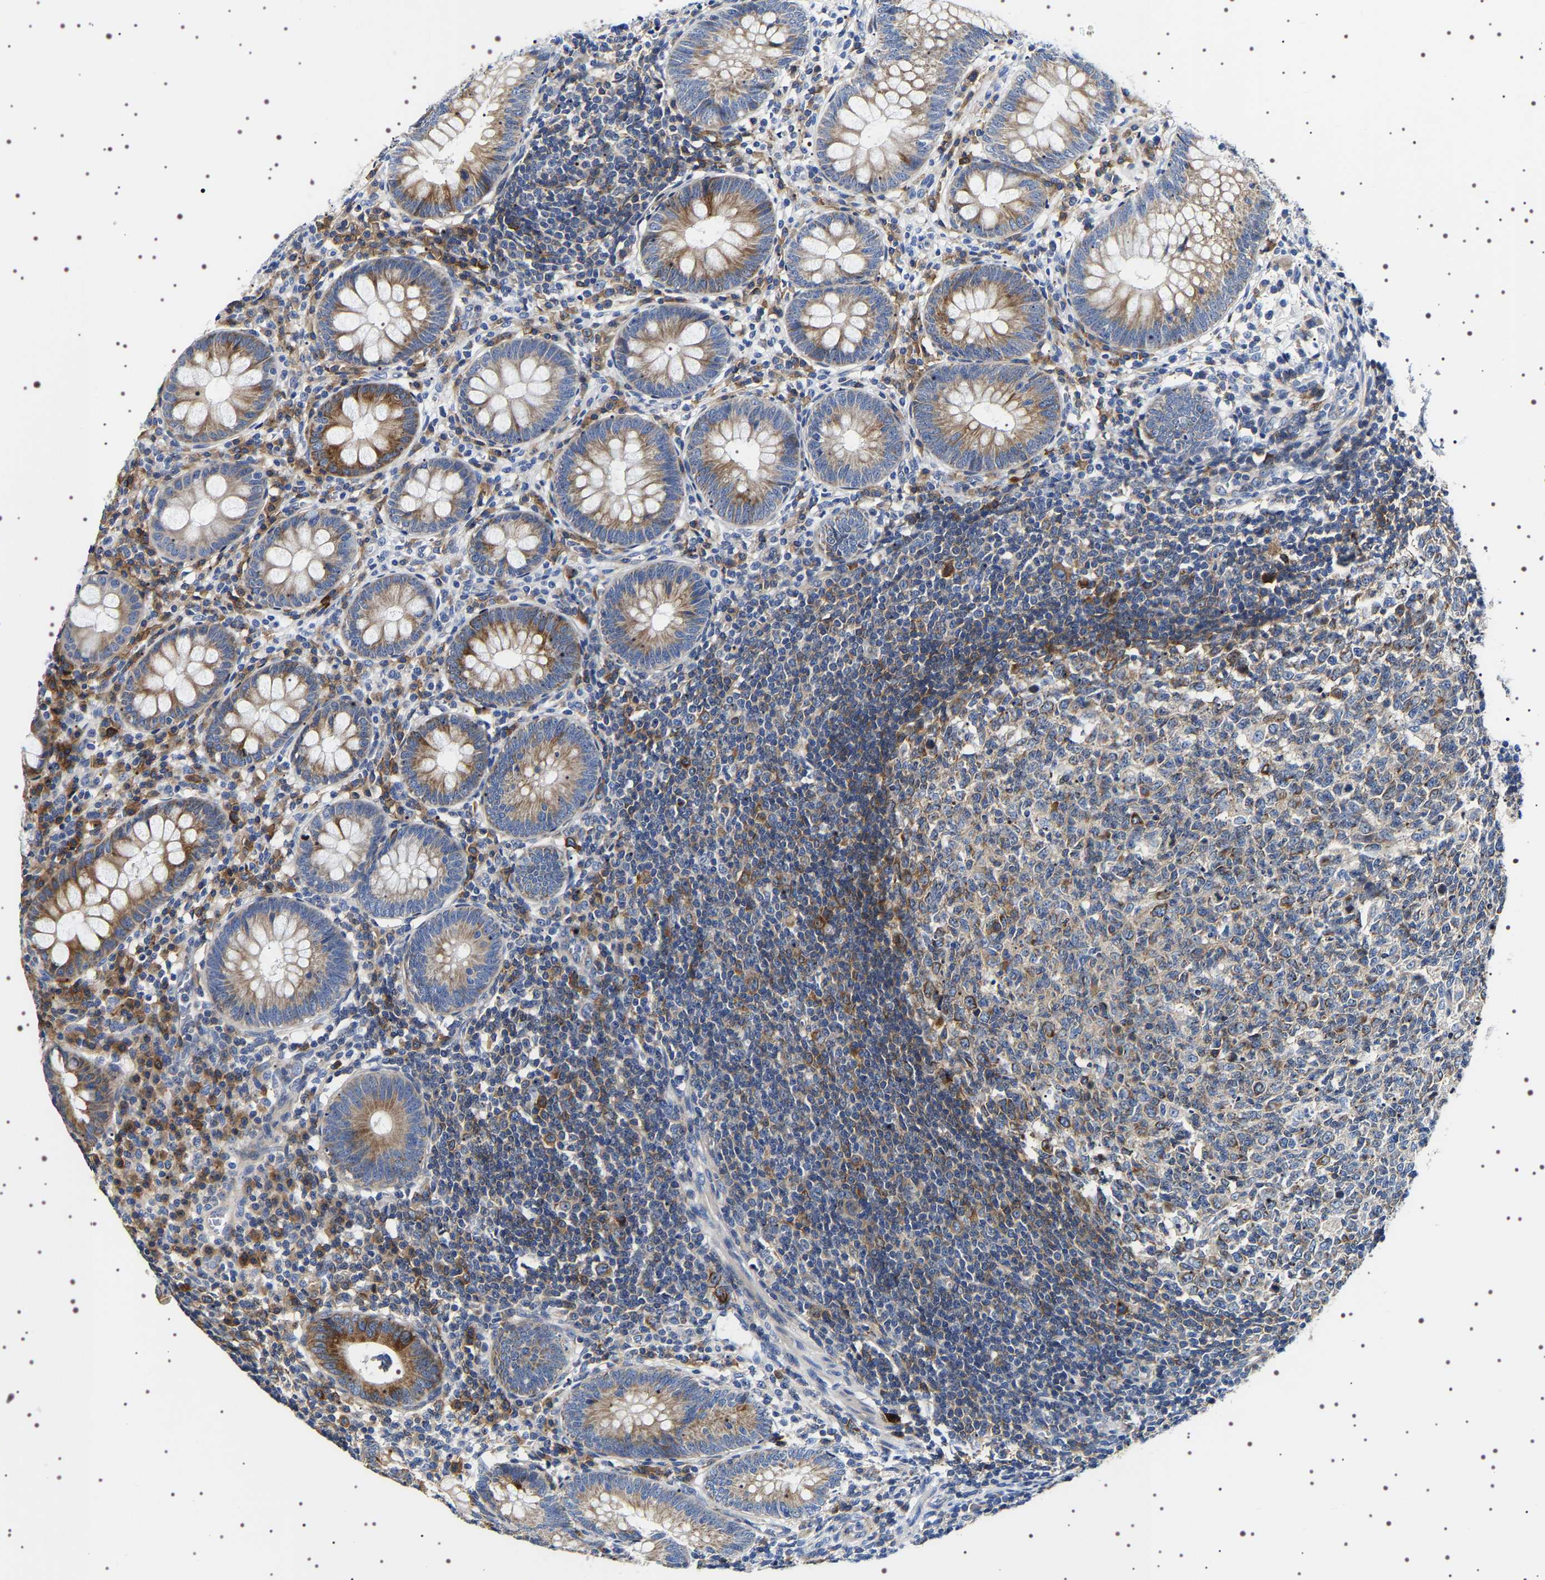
{"staining": {"intensity": "moderate", "quantity": ">75%", "location": "cytoplasmic/membranous"}, "tissue": "appendix", "cell_type": "Glandular cells", "image_type": "normal", "snomed": [{"axis": "morphology", "description": "Normal tissue, NOS"}, {"axis": "topography", "description": "Appendix"}], "caption": "Immunohistochemical staining of unremarkable human appendix demonstrates >75% levels of moderate cytoplasmic/membranous protein positivity in about >75% of glandular cells.", "gene": "SQLE", "patient": {"sex": "male", "age": 56}}